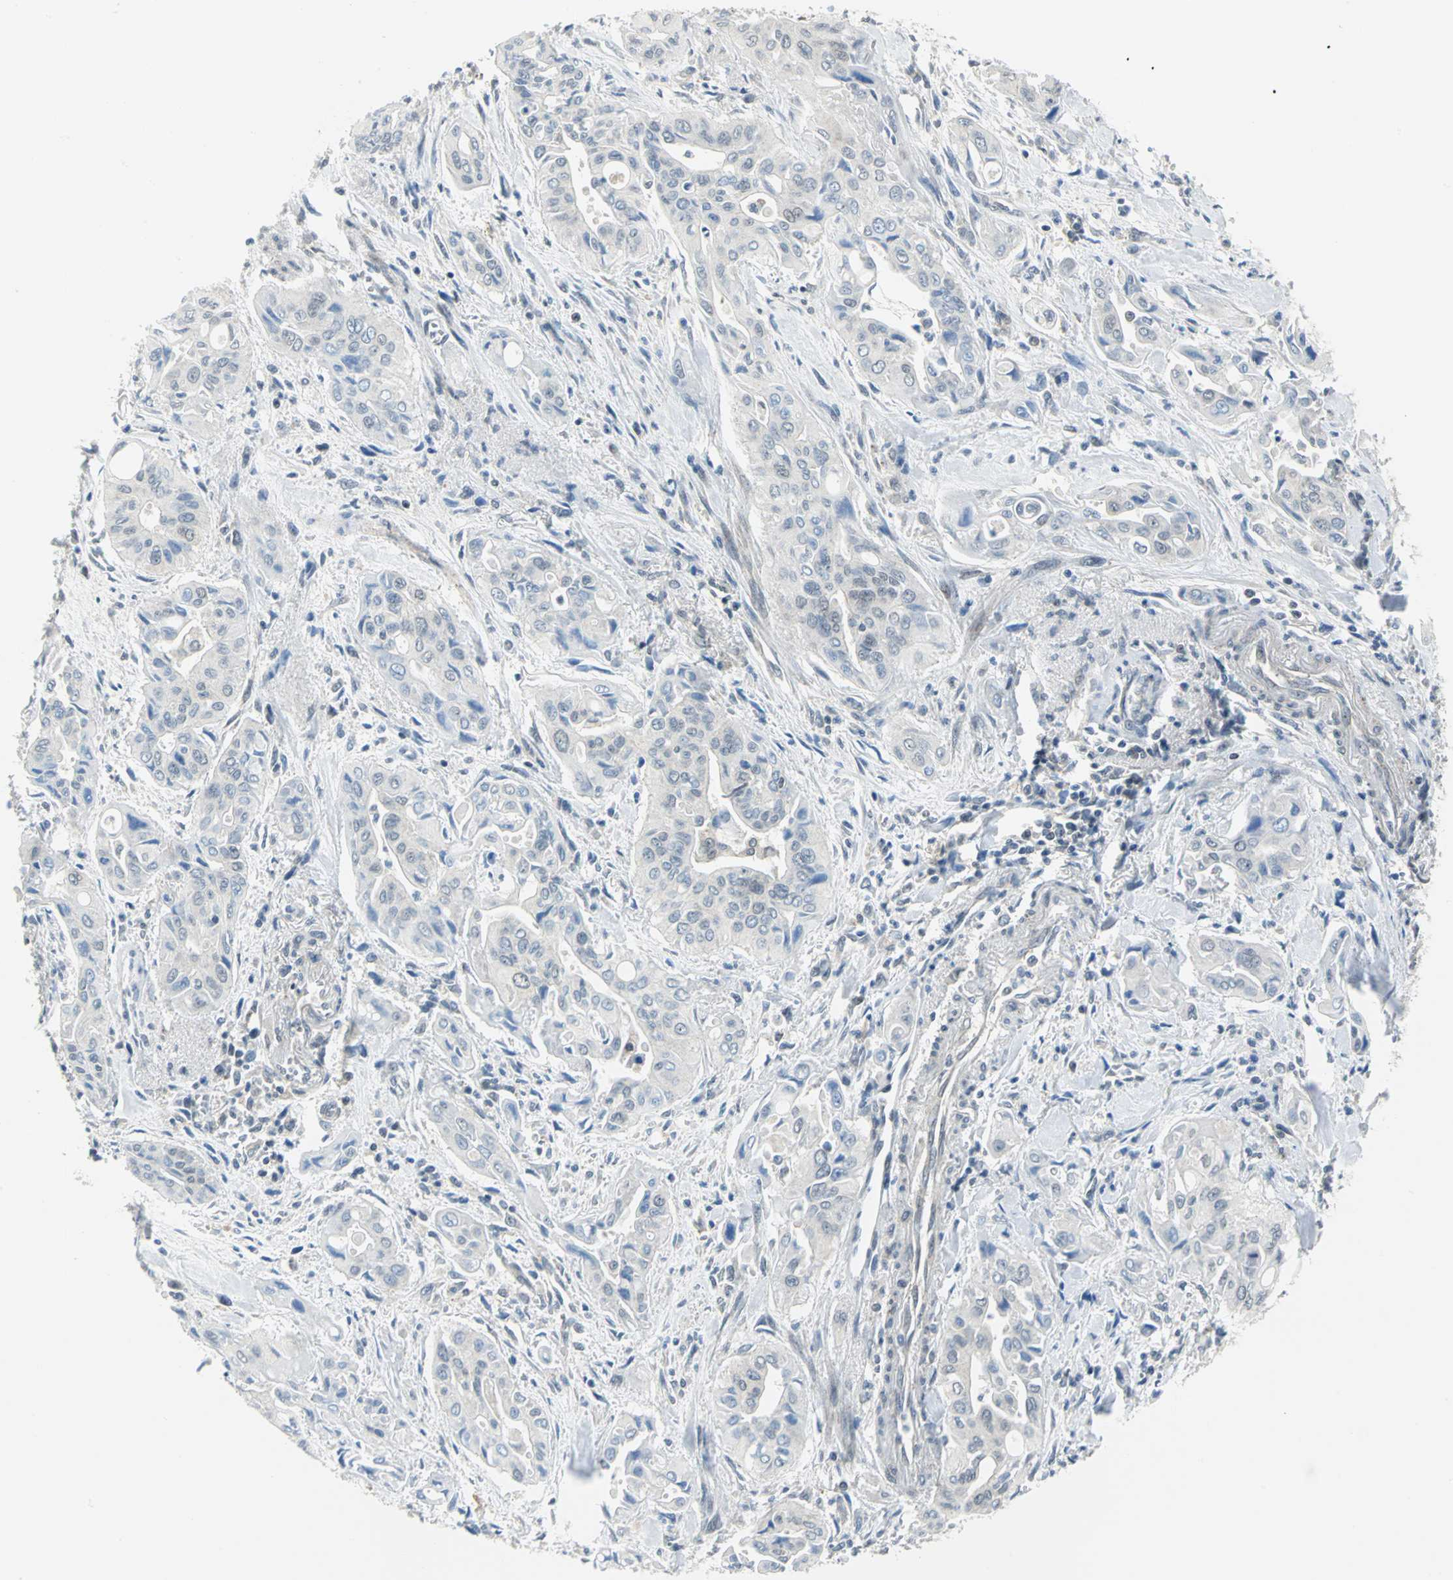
{"staining": {"intensity": "negative", "quantity": "none", "location": "none"}, "tissue": "pancreatic cancer", "cell_type": "Tumor cells", "image_type": "cancer", "snomed": [{"axis": "morphology", "description": "Adenocarcinoma, NOS"}, {"axis": "topography", "description": "Pancreas"}], "caption": "This micrograph is of adenocarcinoma (pancreatic) stained with immunohistochemistry to label a protein in brown with the nuclei are counter-stained blue. There is no positivity in tumor cells.", "gene": "PIN1", "patient": {"sex": "male", "age": 77}}